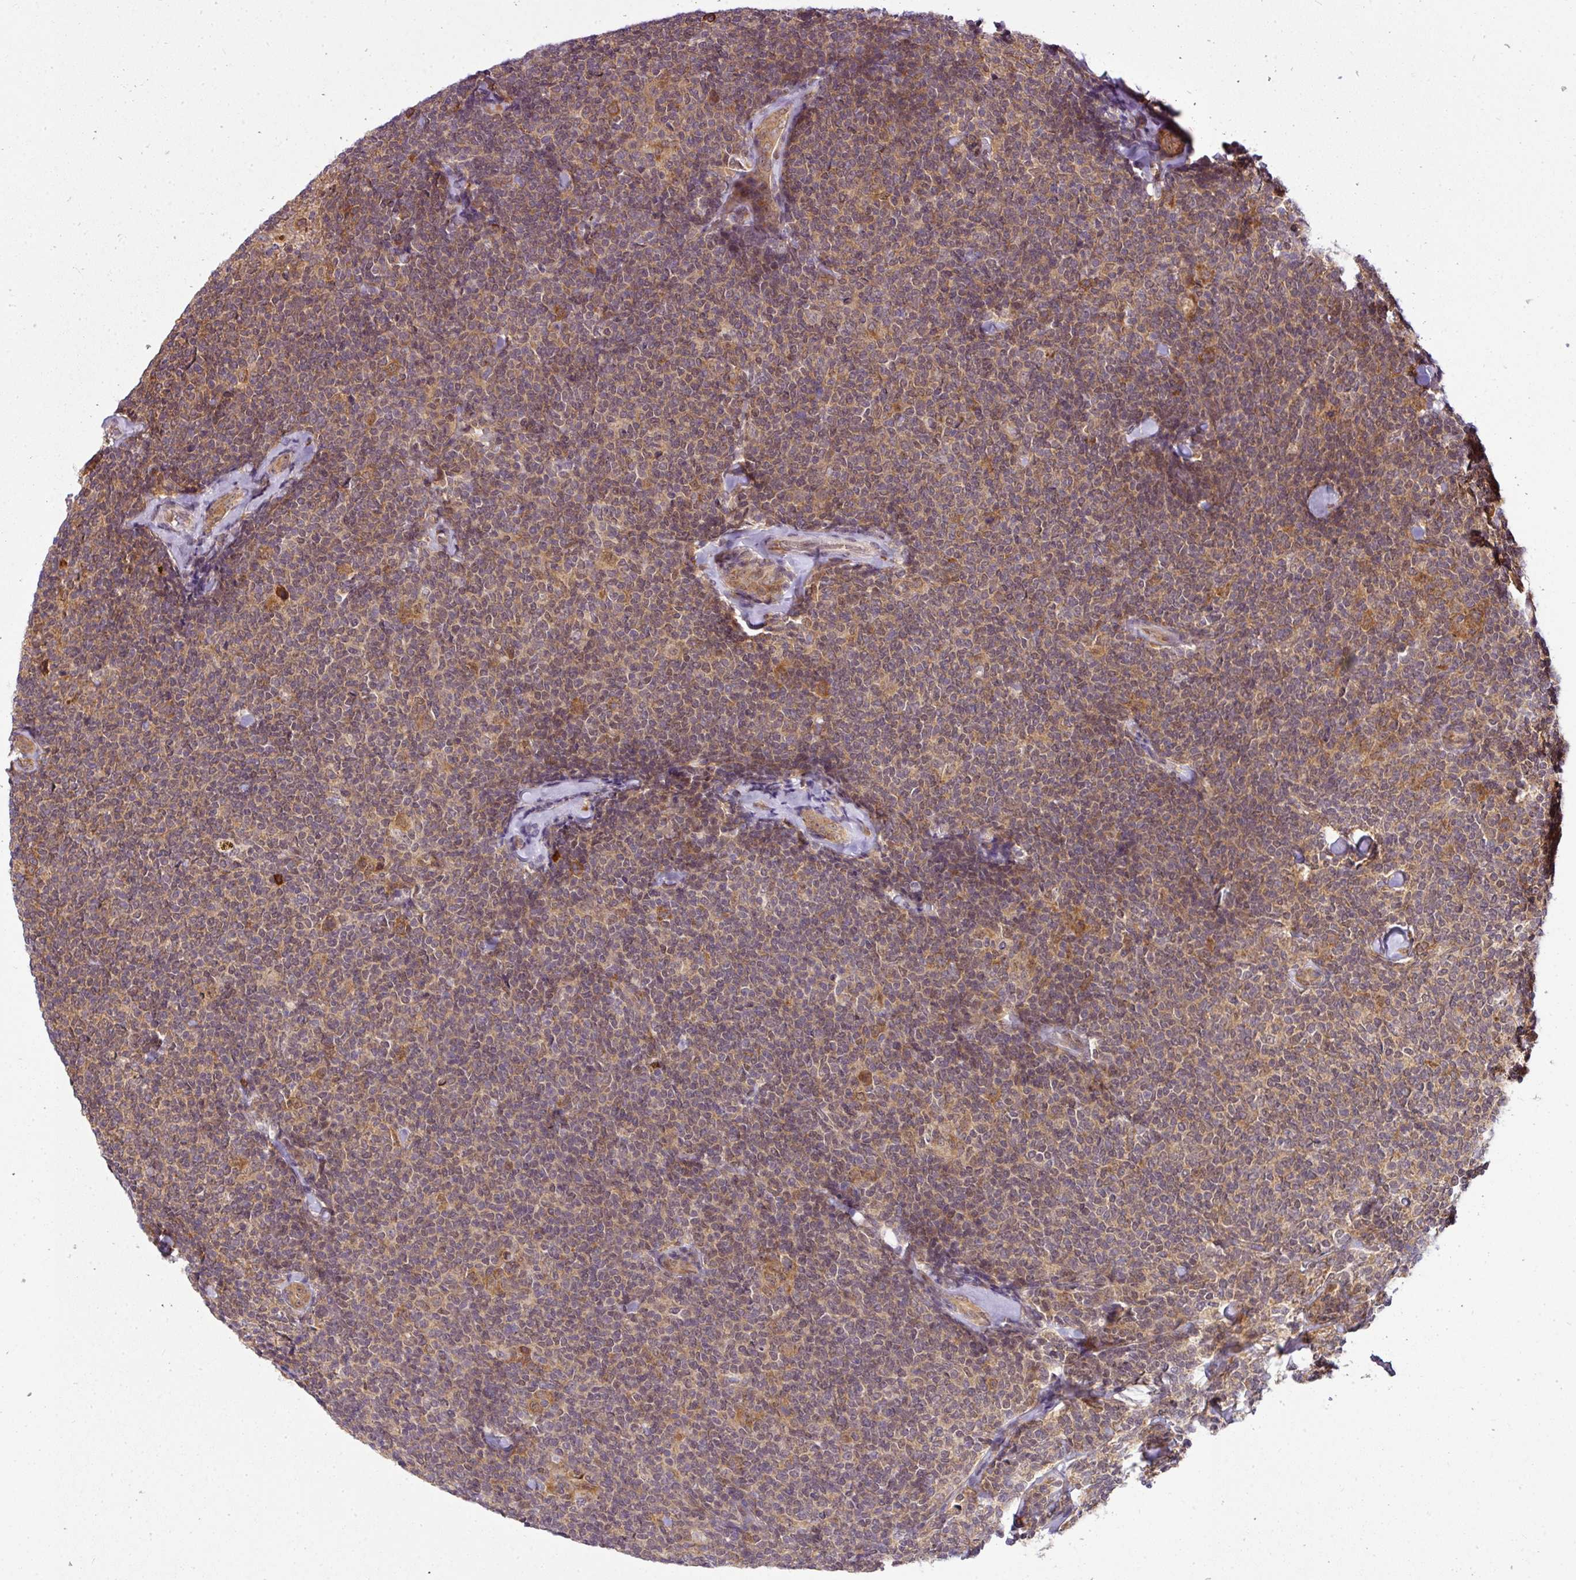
{"staining": {"intensity": "moderate", "quantity": "<25%", "location": "cytoplasmic/membranous"}, "tissue": "lymphoma", "cell_type": "Tumor cells", "image_type": "cancer", "snomed": [{"axis": "morphology", "description": "Malignant lymphoma, non-Hodgkin's type, Low grade"}, {"axis": "topography", "description": "Lymph node"}], "caption": "A brown stain shows moderate cytoplasmic/membranous staining of a protein in human lymphoma tumor cells.", "gene": "RBM4B", "patient": {"sex": "female", "age": 56}}